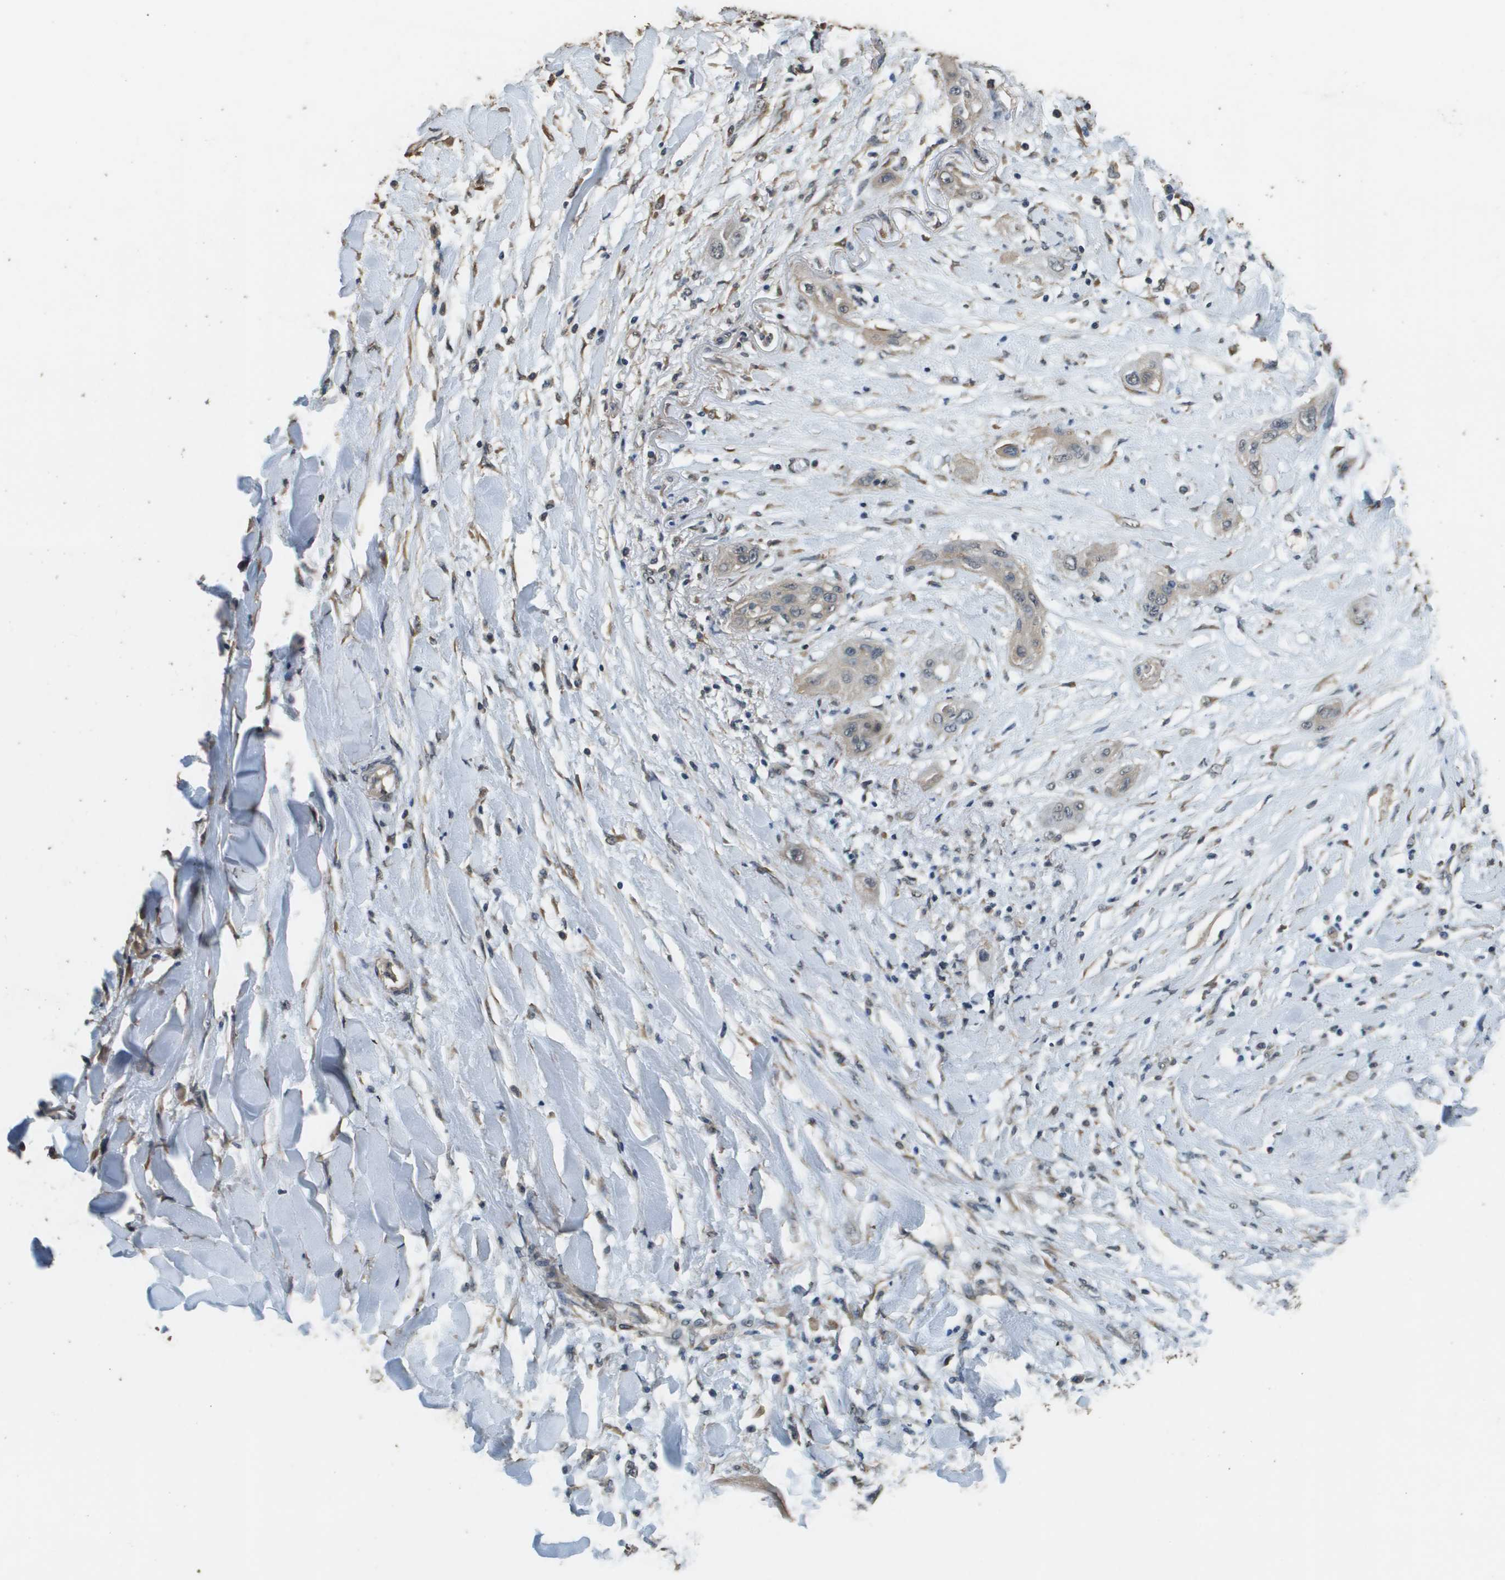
{"staining": {"intensity": "weak", "quantity": ">75%", "location": "cytoplasmic/membranous"}, "tissue": "lung cancer", "cell_type": "Tumor cells", "image_type": "cancer", "snomed": [{"axis": "morphology", "description": "Squamous cell carcinoma, NOS"}, {"axis": "topography", "description": "Lung"}], "caption": "This histopathology image displays immunohistochemistry staining of squamous cell carcinoma (lung), with low weak cytoplasmic/membranous positivity in approximately >75% of tumor cells.", "gene": "RAB6B", "patient": {"sex": "female", "age": 47}}